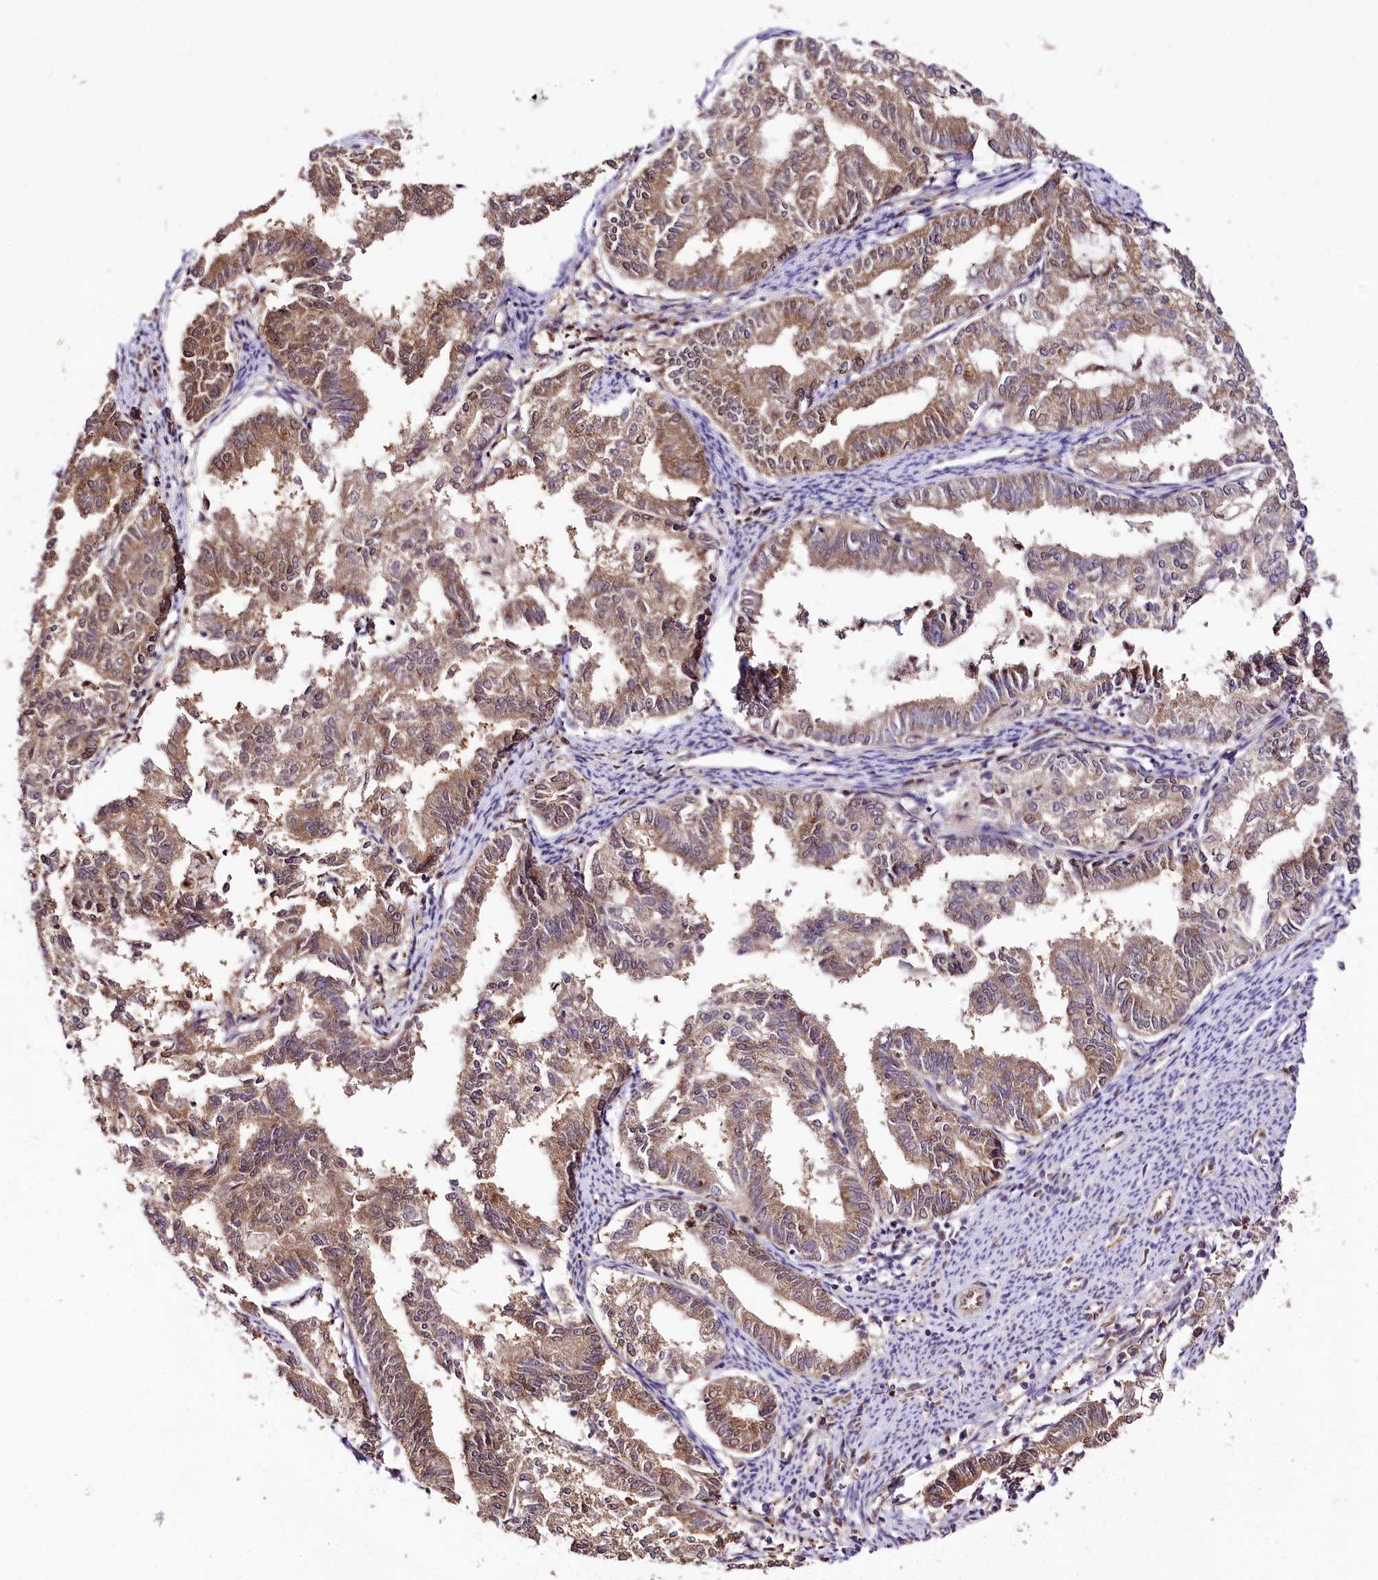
{"staining": {"intensity": "moderate", "quantity": ">75%", "location": "cytoplasmic/membranous"}, "tissue": "endometrial cancer", "cell_type": "Tumor cells", "image_type": "cancer", "snomed": [{"axis": "morphology", "description": "Adenocarcinoma, NOS"}, {"axis": "topography", "description": "Endometrium"}], "caption": "Human endometrial cancer stained with a protein marker exhibits moderate staining in tumor cells.", "gene": "GNL3L", "patient": {"sex": "female", "age": 79}}